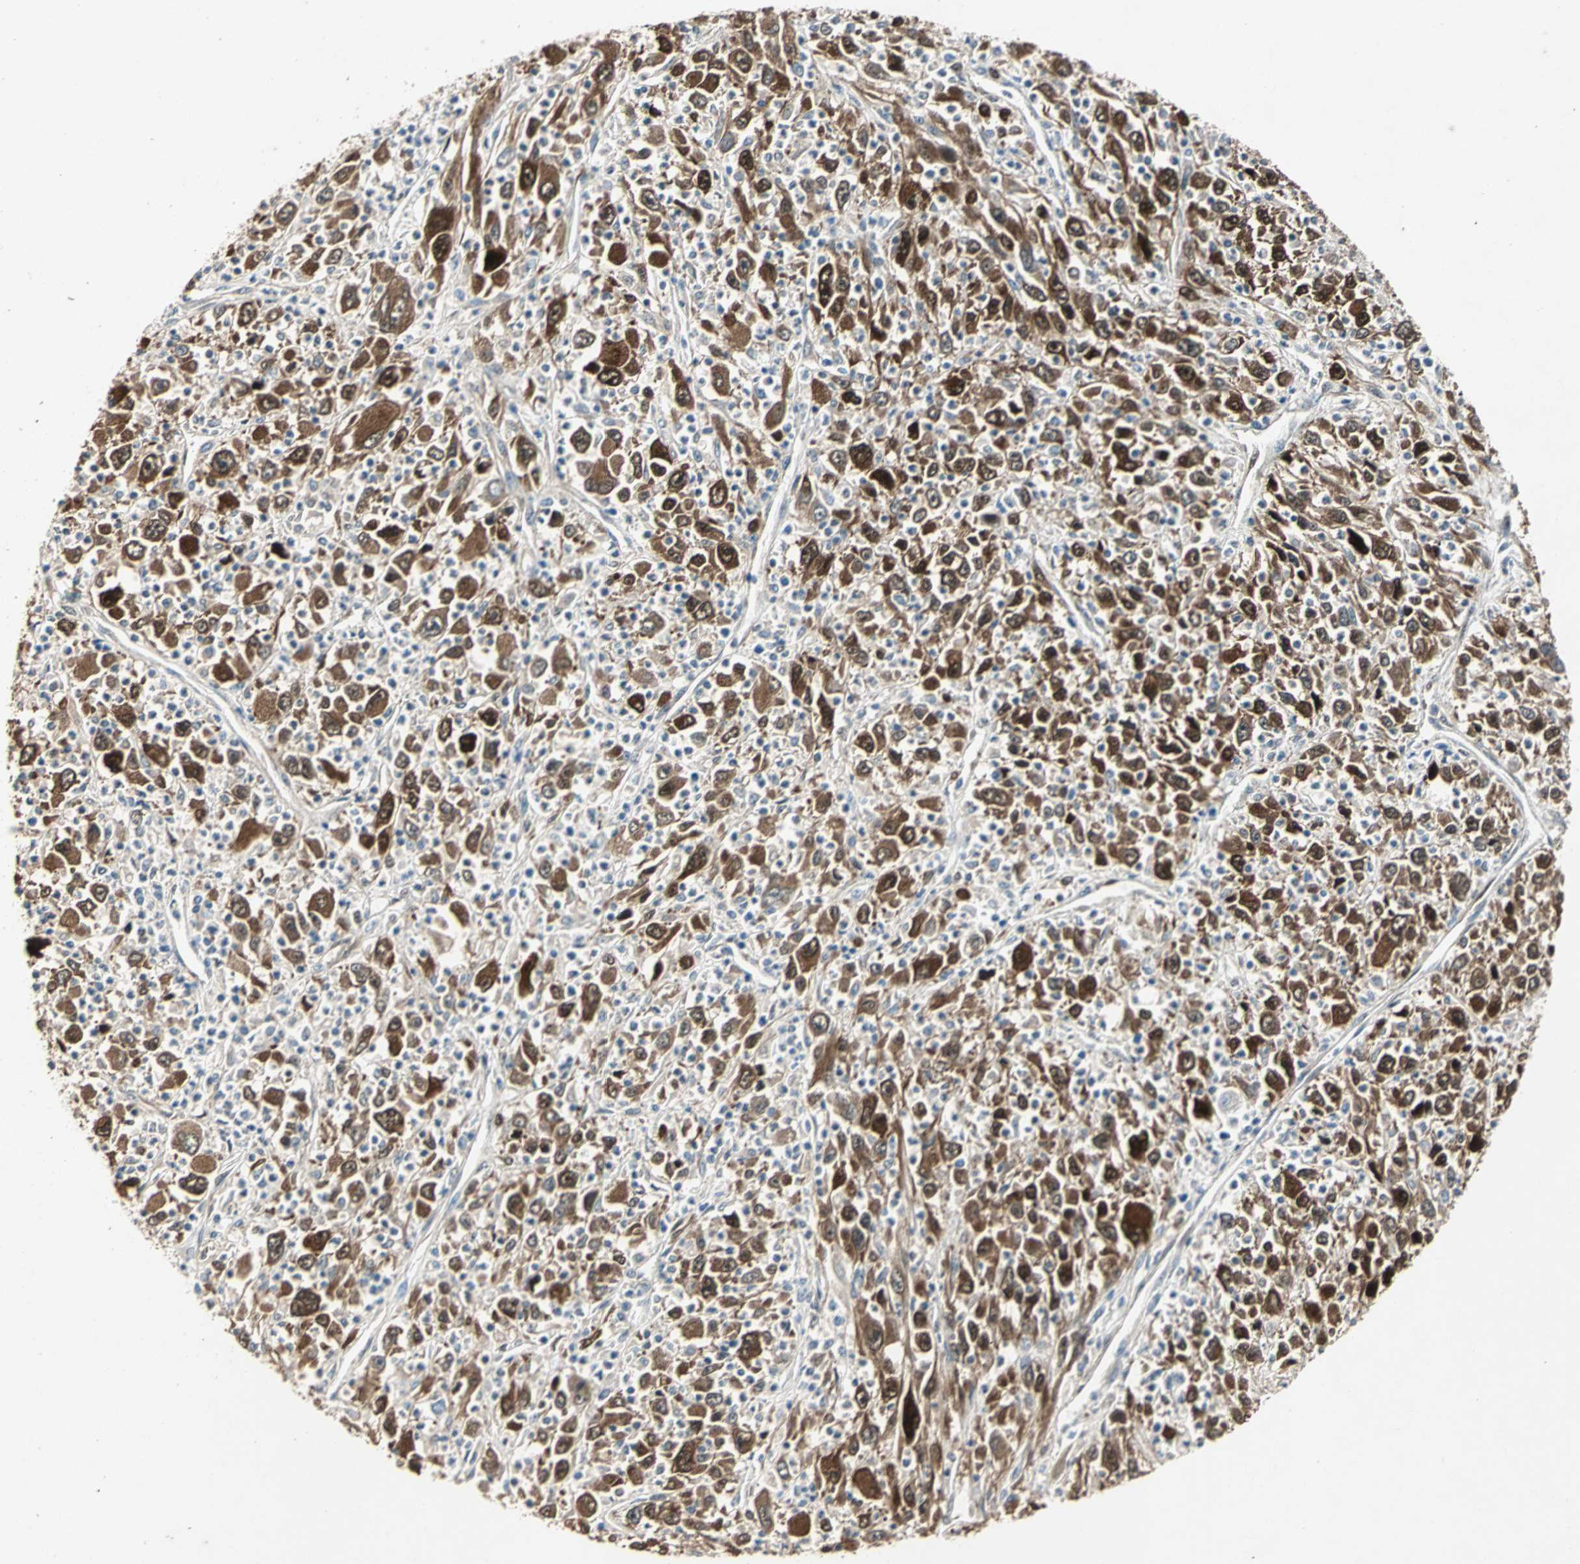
{"staining": {"intensity": "strong", "quantity": ">75%", "location": "cytoplasmic/membranous"}, "tissue": "melanoma", "cell_type": "Tumor cells", "image_type": "cancer", "snomed": [{"axis": "morphology", "description": "Malignant melanoma, Metastatic site"}, {"axis": "topography", "description": "Skin"}], "caption": "Immunohistochemical staining of human melanoma demonstrates high levels of strong cytoplasmic/membranous positivity in about >75% of tumor cells.", "gene": "RRM2B", "patient": {"sex": "female", "age": 56}}